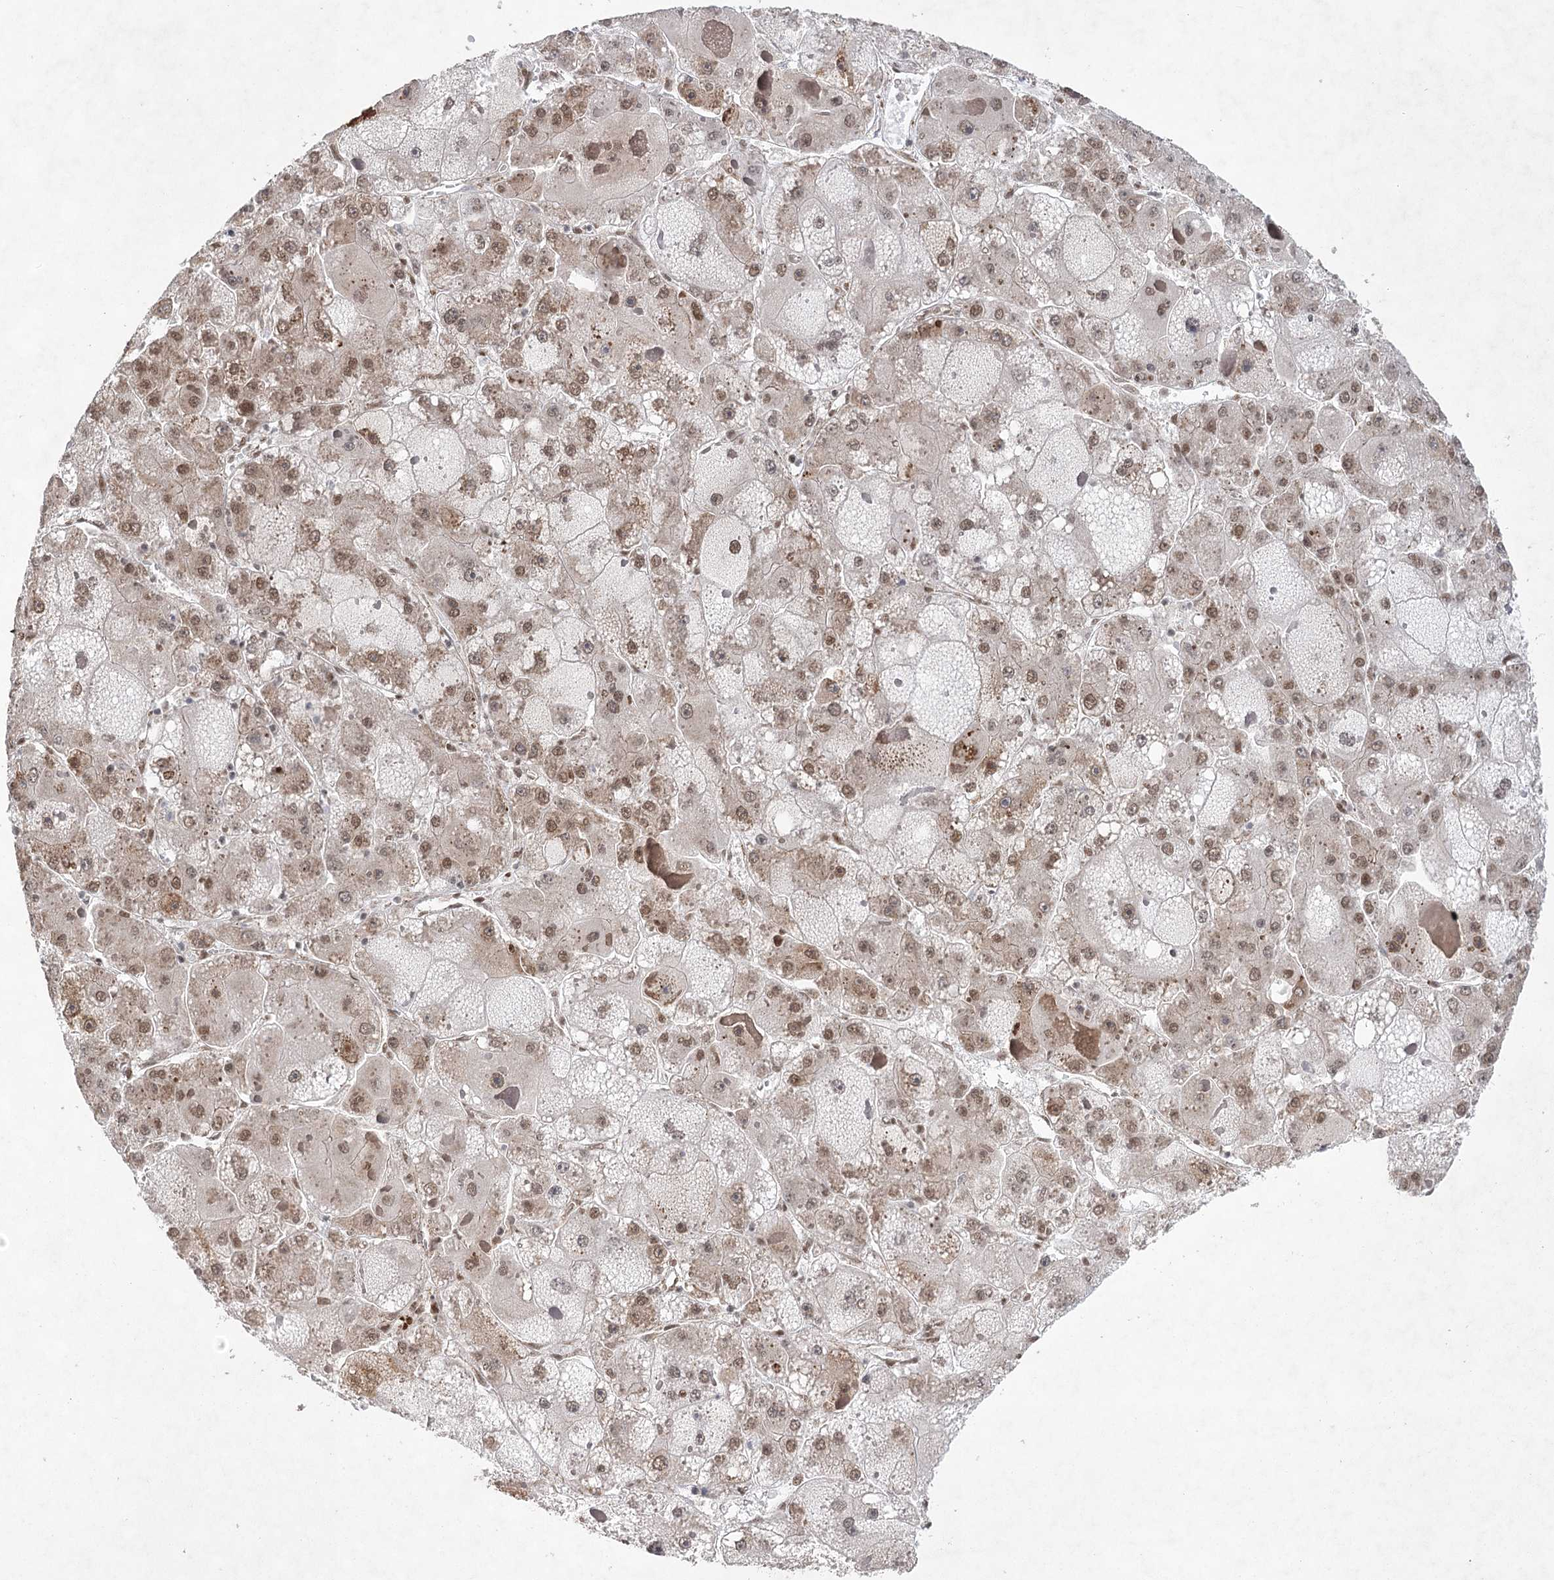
{"staining": {"intensity": "weak", "quantity": ">75%", "location": "nuclear"}, "tissue": "liver cancer", "cell_type": "Tumor cells", "image_type": "cancer", "snomed": [{"axis": "morphology", "description": "Carcinoma, Hepatocellular, NOS"}, {"axis": "topography", "description": "Liver"}], "caption": "Protein expression analysis of liver cancer exhibits weak nuclear expression in about >75% of tumor cells.", "gene": "ZCCHC8", "patient": {"sex": "female", "age": 73}}